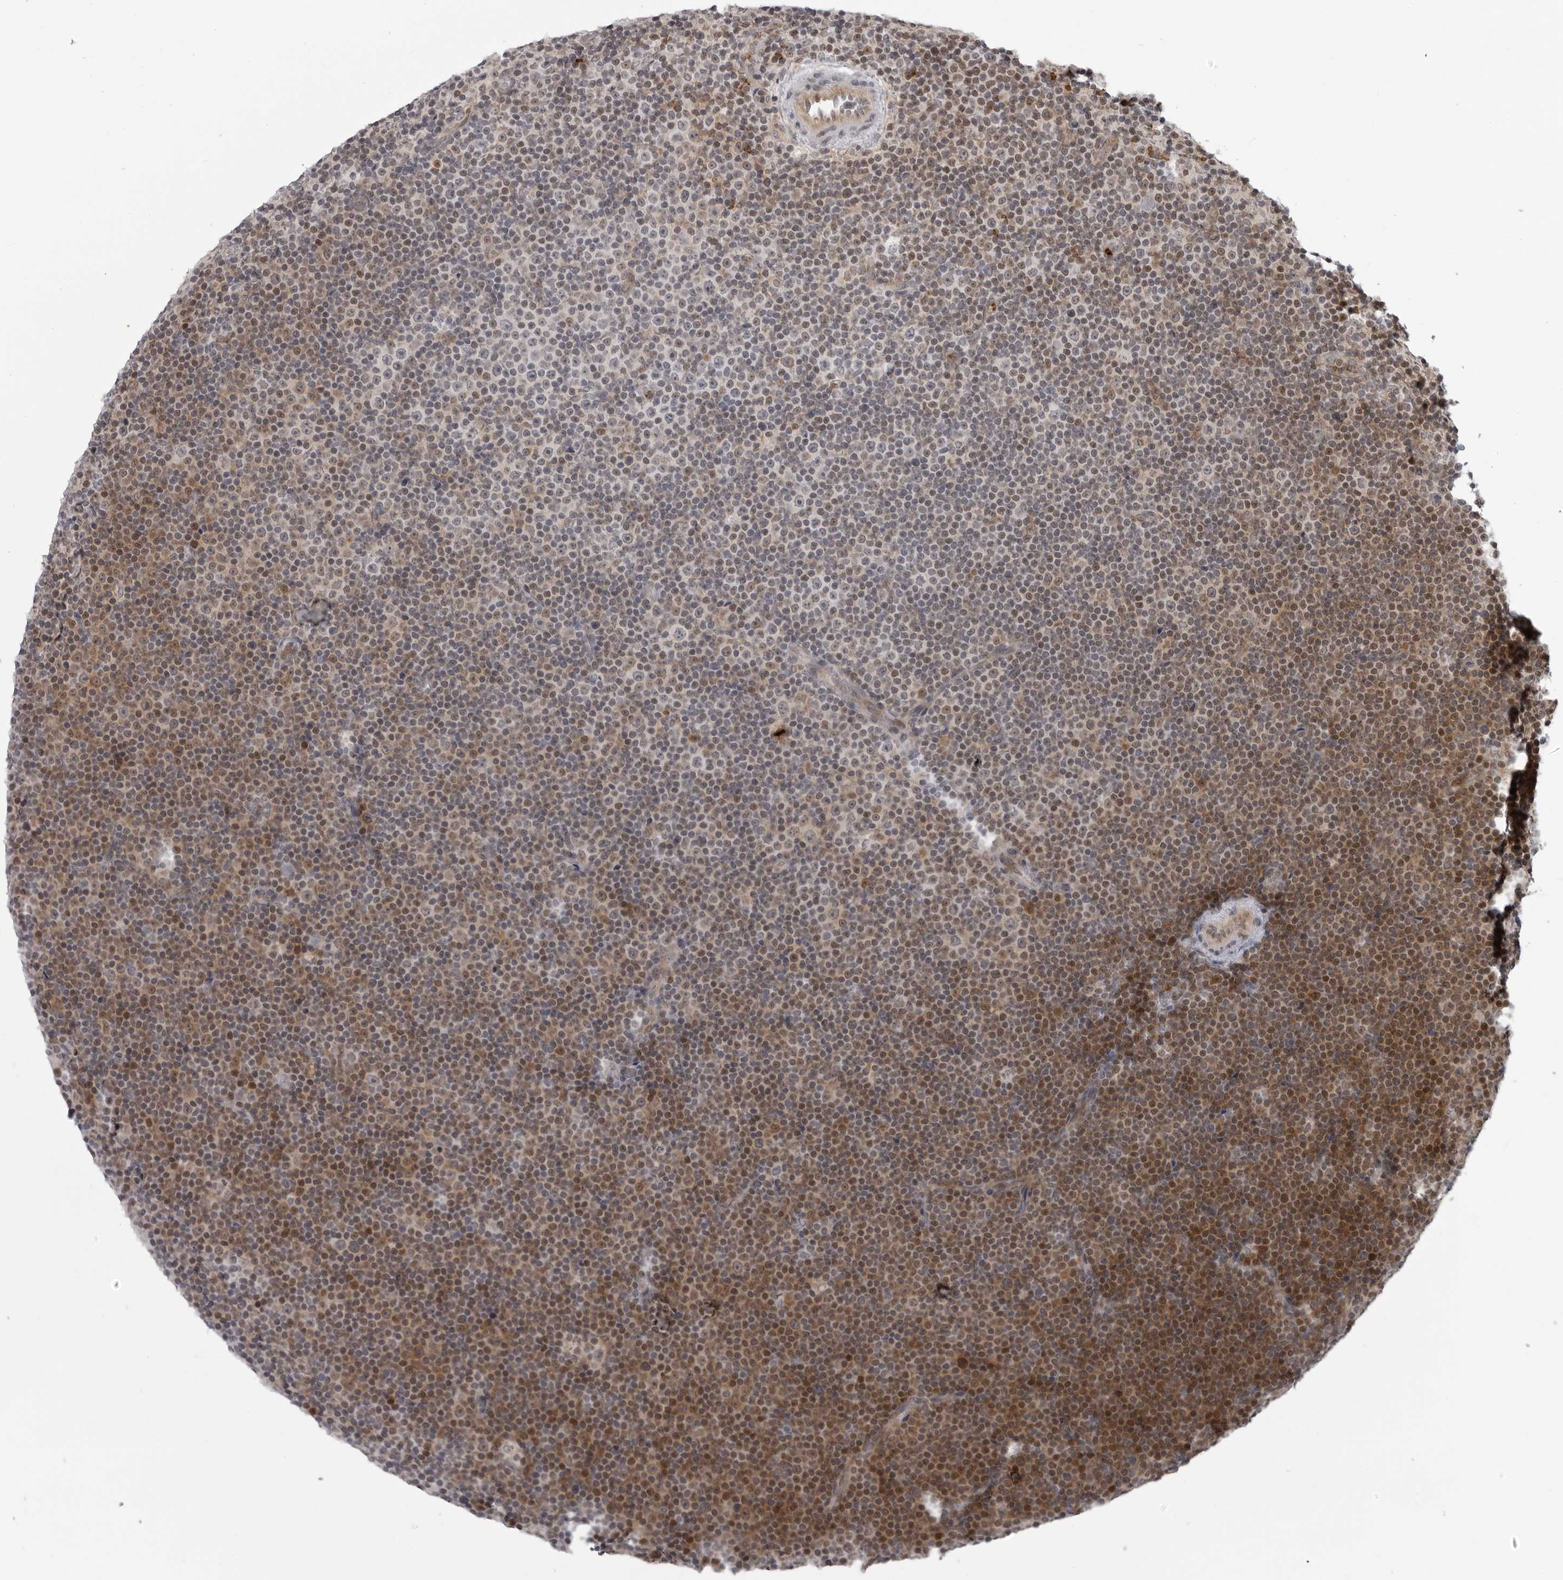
{"staining": {"intensity": "moderate", "quantity": "<25%", "location": "cytoplasmic/membranous"}, "tissue": "lymphoma", "cell_type": "Tumor cells", "image_type": "cancer", "snomed": [{"axis": "morphology", "description": "Malignant lymphoma, non-Hodgkin's type, Low grade"}, {"axis": "topography", "description": "Lymph node"}], "caption": "Immunohistochemistry (IHC) staining of low-grade malignant lymphoma, non-Hodgkin's type, which reveals low levels of moderate cytoplasmic/membranous positivity in about <25% of tumor cells indicating moderate cytoplasmic/membranous protein positivity. The staining was performed using DAB (brown) for protein detection and nuclei were counterstained in hematoxylin (blue).", "gene": "THOP1", "patient": {"sex": "female", "age": 67}}